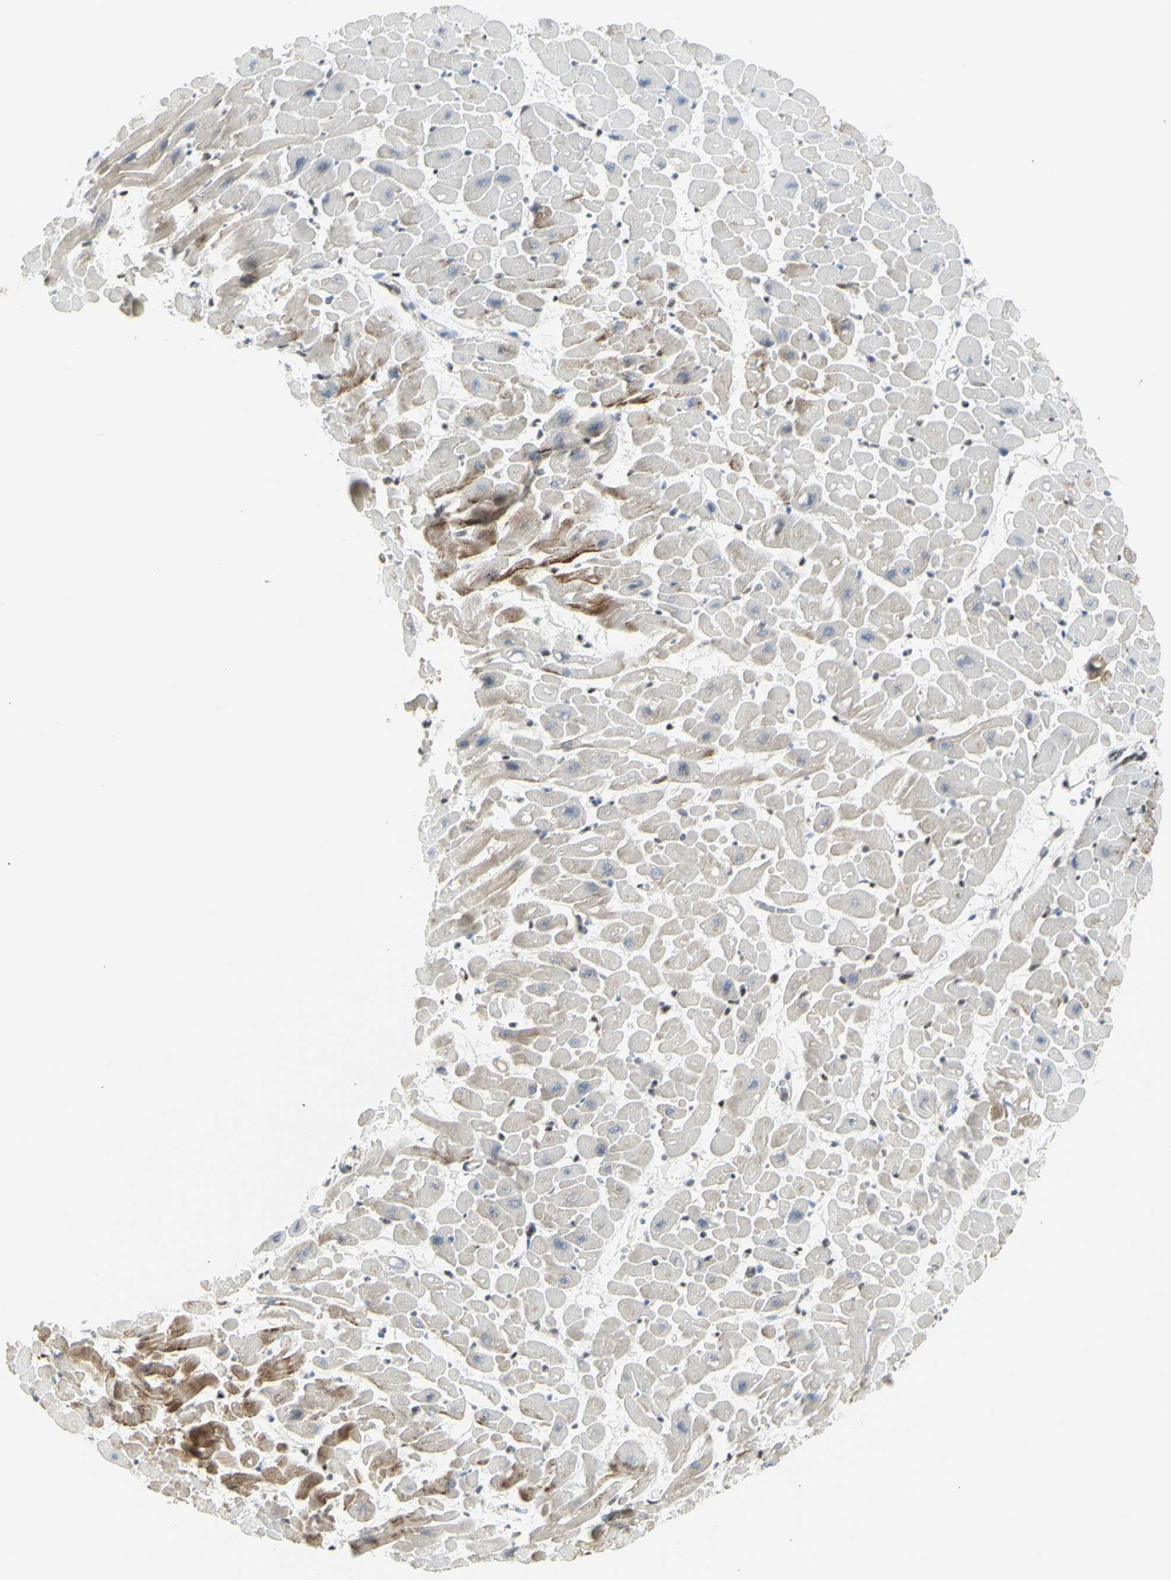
{"staining": {"intensity": "moderate", "quantity": "25%-75%", "location": "cytoplasmic/membranous"}, "tissue": "heart muscle", "cell_type": "Cardiomyocytes", "image_type": "normal", "snomed": [{"axis": "morphology", "description": "Normal tissue, NOS"}, {"axis": "topography", "description": "Heart"}], "caption": "The immunohistochemical stain labels moderate cytoplasmic/membranous staining in cardiomyocytes of normal heart muscle.", "gene": "DHRS7B", "patient": {"sex": "male", "age": 45}}